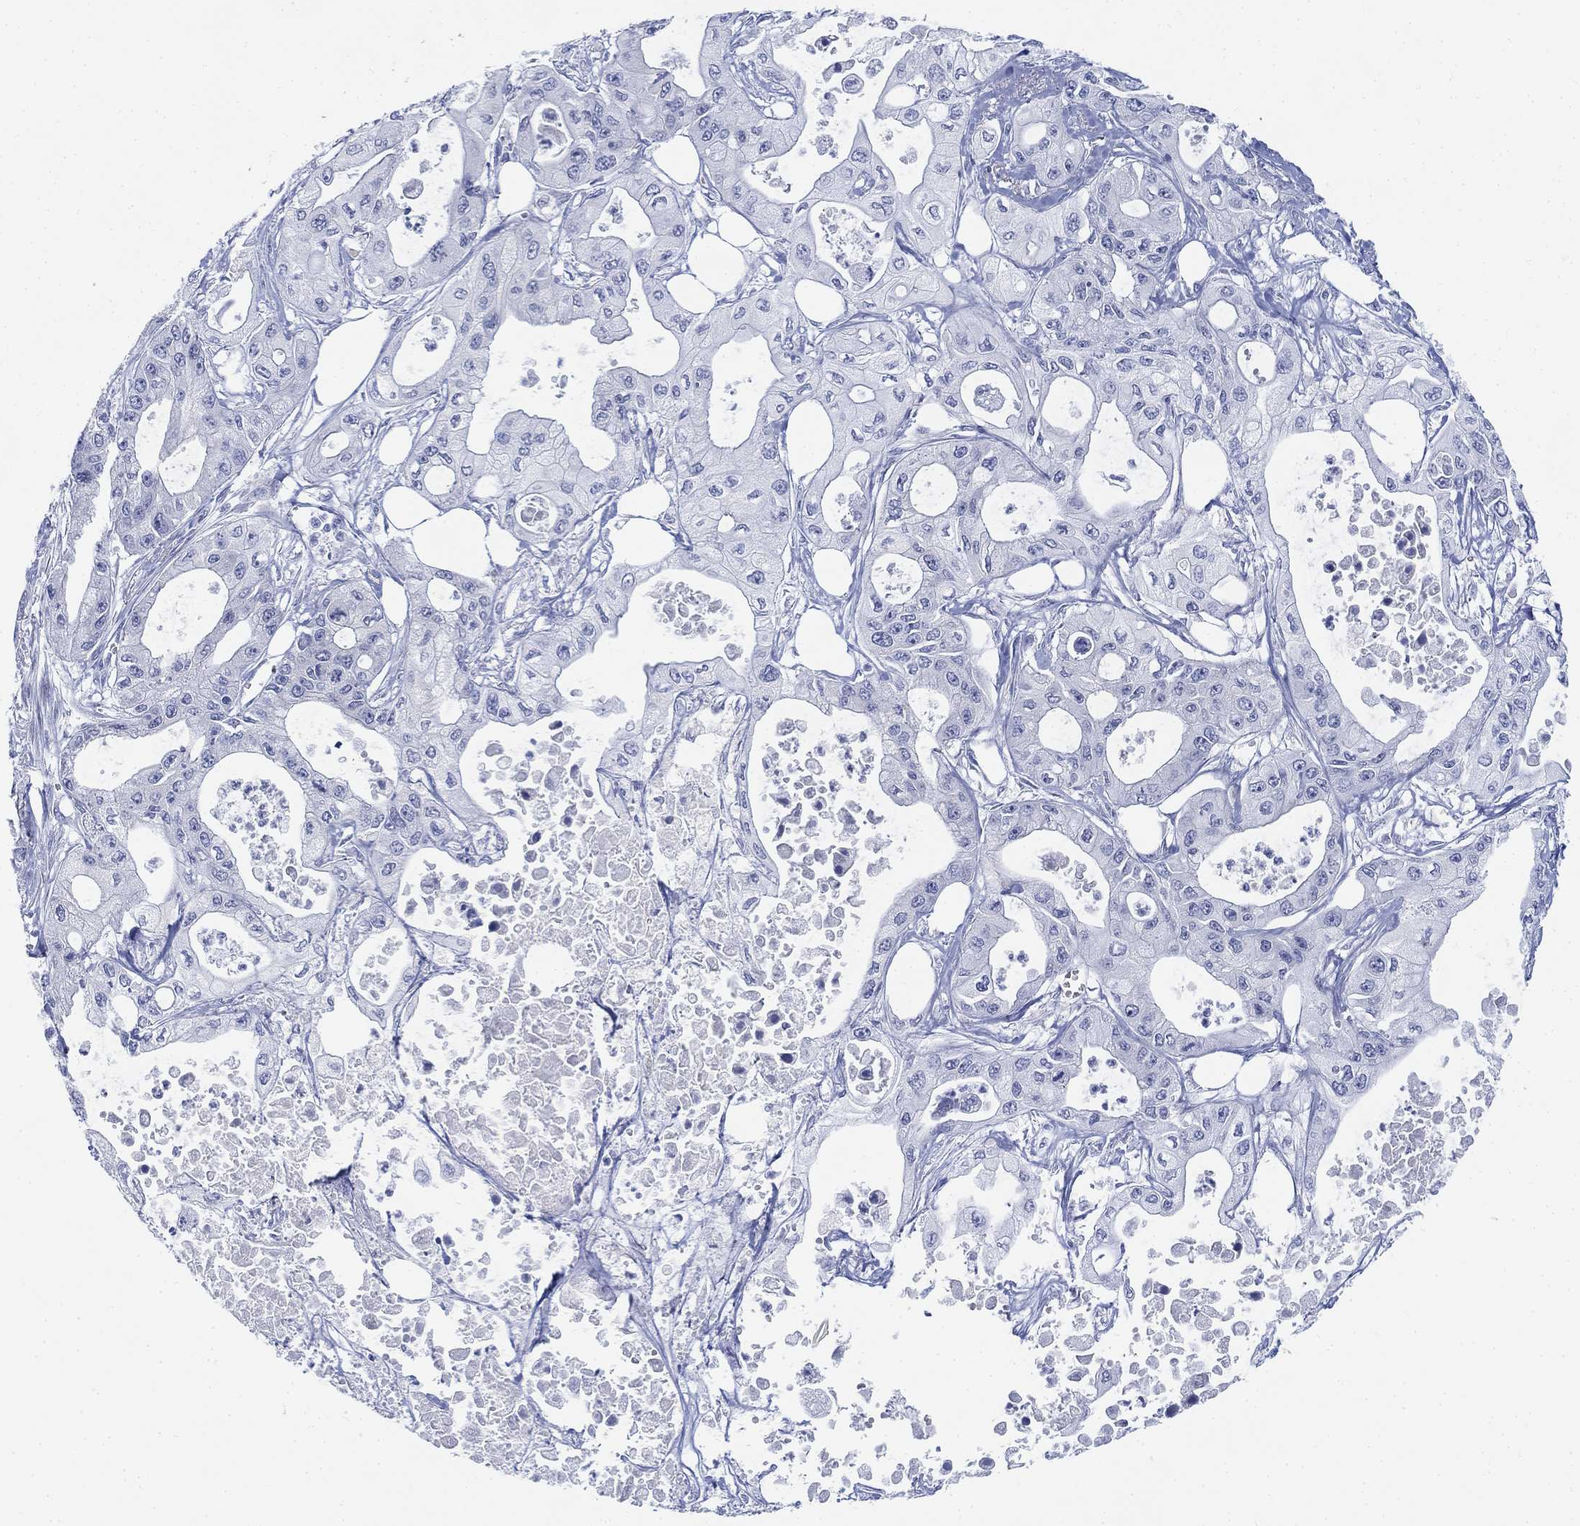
{"staining": {"intensity": "negative", "quantity": "none", "location": "none"}, "tissue": "pancreatic cancer", "cell_type": "Tumor cells", "image_type": "cancer", "snomed": [{"axis": "morphology", "description": "Adenocarcinoma, NOS"}, {"axis": "topography", "description": "Pancreas"}], "caption": "Protein analysis of pancreatic cancer (adenocarcinoma) shows no significant staining in tumor cells.", "gene": "GCNA", "patient": {"sex": "male", "age": 70}}